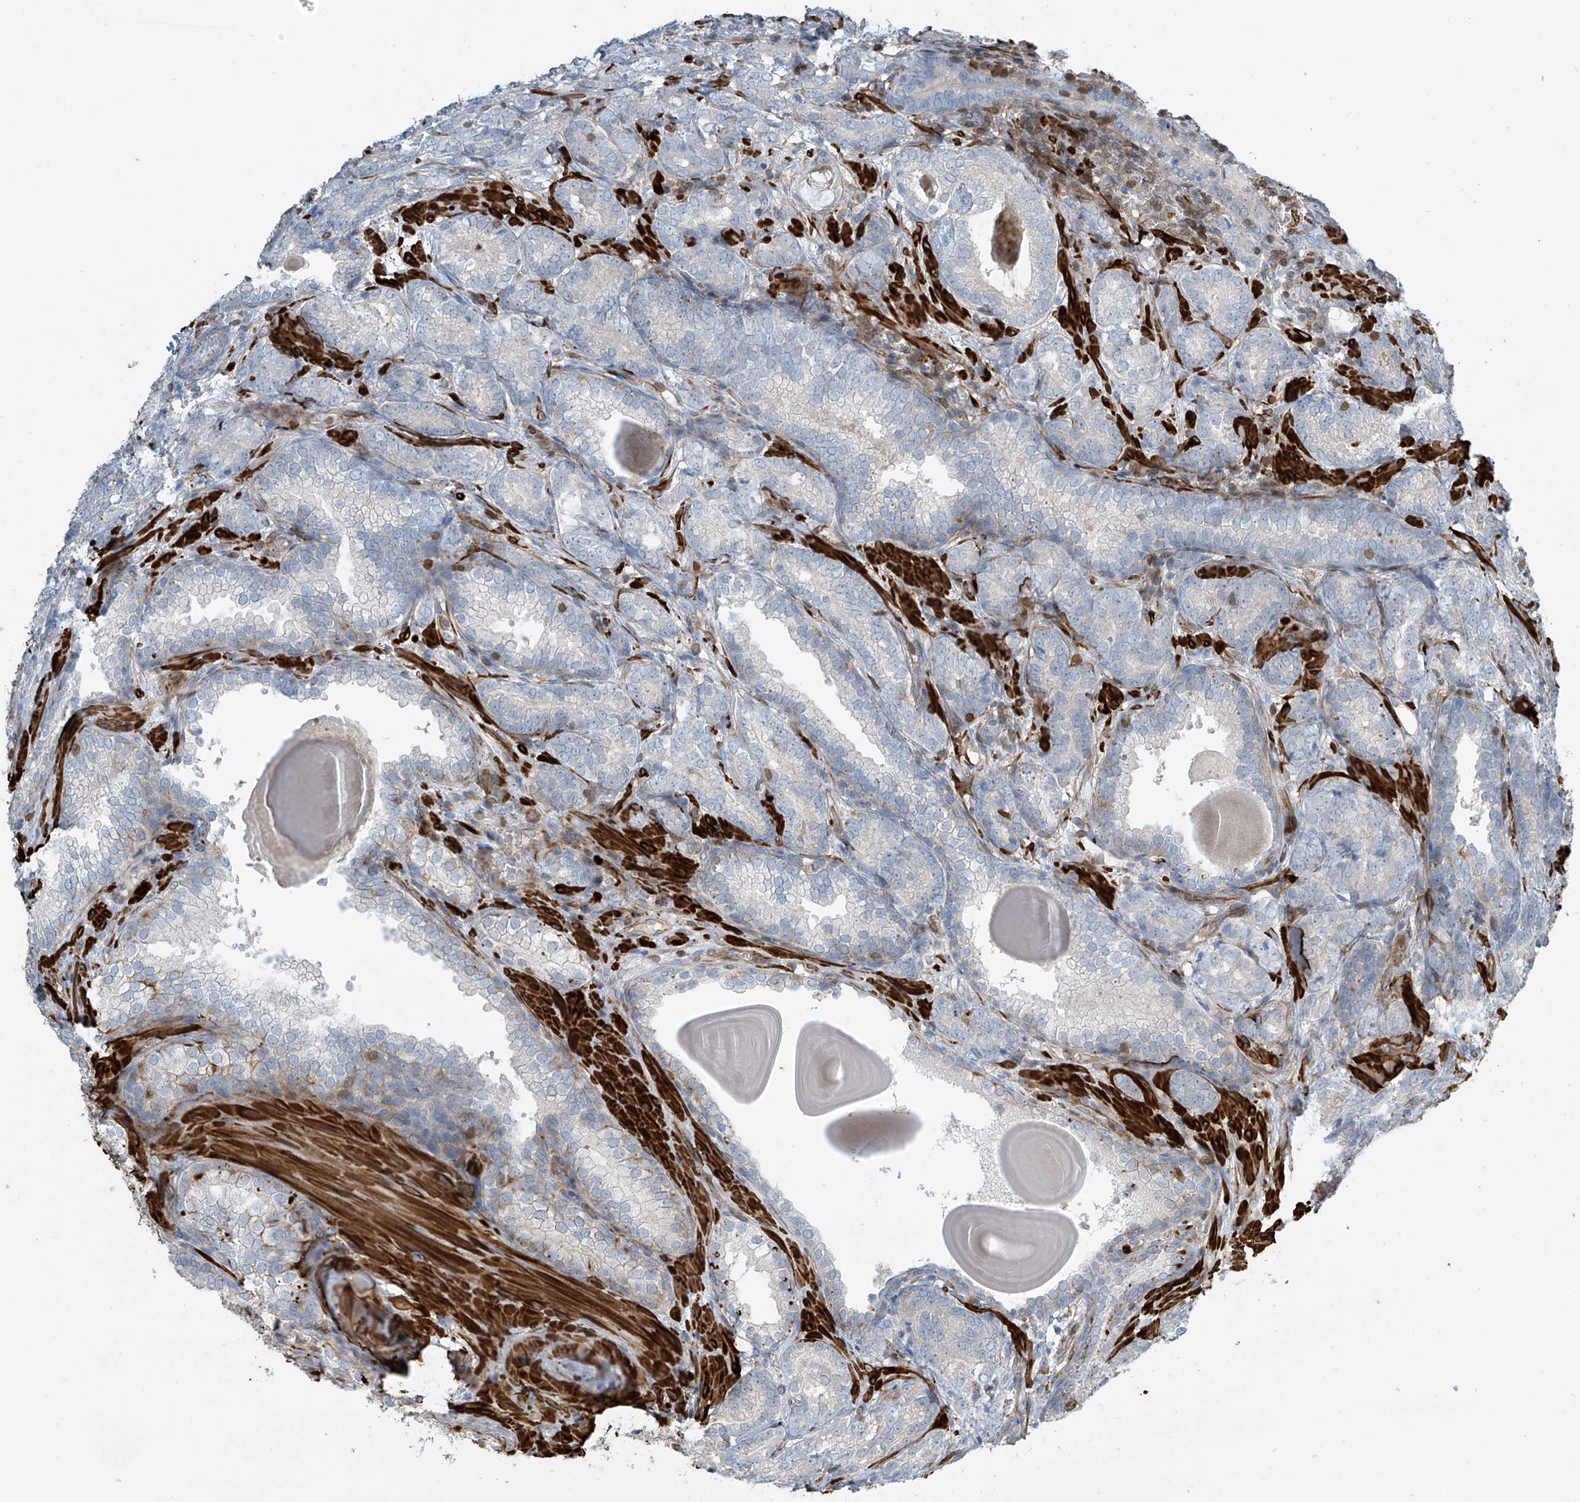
{"staining": {"intensity": "negative", "quantity": "none", "location": "none"}, "tissue": "prostate cancer", "cell_type": "Tumor cells", "image_type": "cancer", "snomed": [{"axis": "morphology", "description": "Adenocarcinoma, High grade"}, {"axis": "topography", "description": "Prostate"}], "caption": "DAB (3,3'-diaminobenzidine) immunohistochemical staining of human high-grade adenocarcinoma (prostate) reveals no significant expression in tumor cells.", "gene": "SH3BGRL3", "patient": {"sex": "male", "age": 66}}